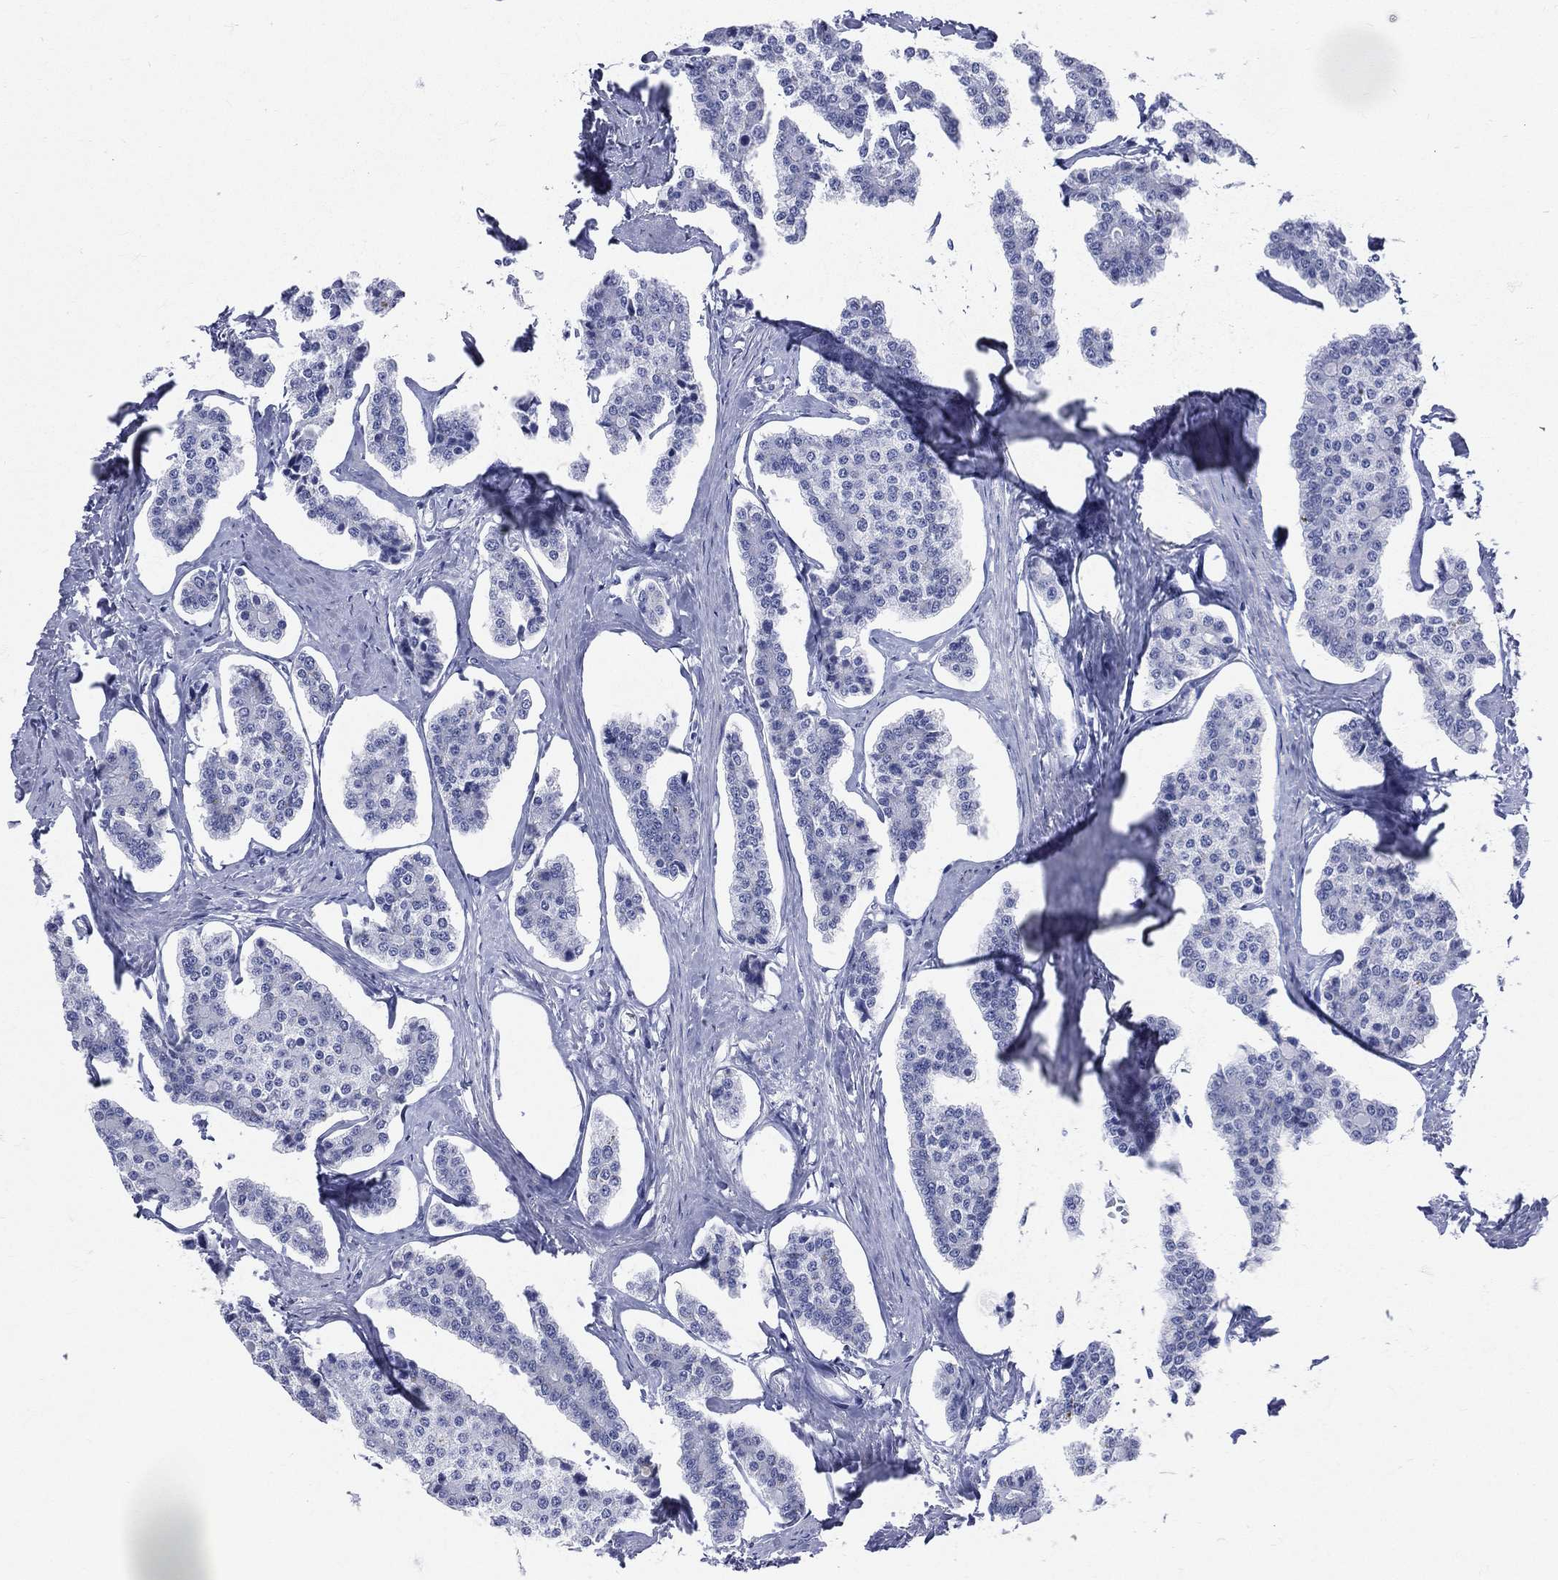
{"staining": {"intensity": "negative", "quantity": "none", "location": "none"}, "tissue": "carcinoid", "cell_type": "Tumor cells", "image_type": "cancer", "snomed": [{"axis": "morphology", "description": "Carcinoid, malignant, NOS"}, {"axis": "topography", "description": "Small intestine"}], "caption": "IHC of malignant carcinoid shows no staining in tumor cells.", "gene": "CYLC1", "patient": {"sex": "female", "age": 65}}